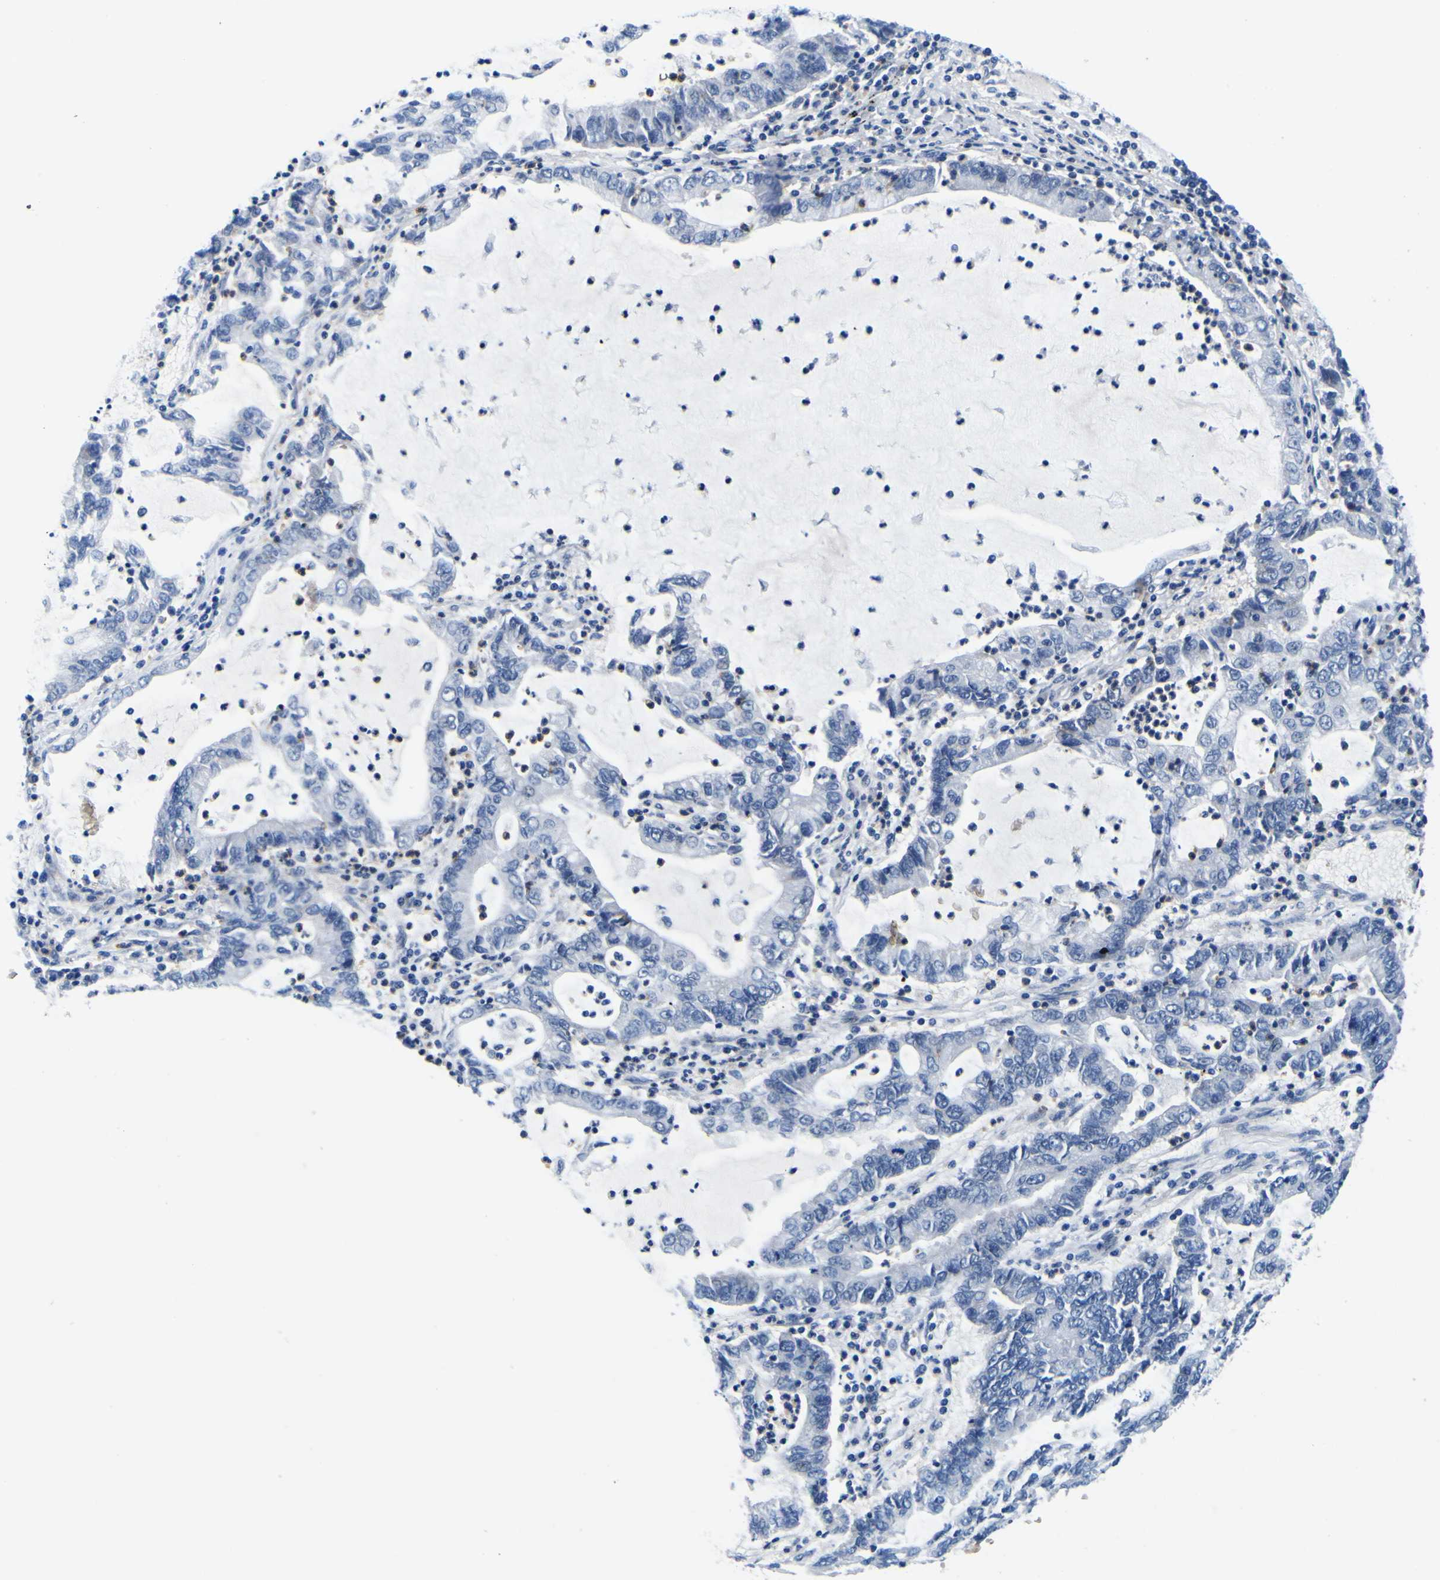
{"staining": {"intensity": "negative", "quantity": "none", "location": "none"}, "tissue": "lung cancer", "cell_type": "Tumor cells", "image_type": "cancer", "snomed": [{"axis": "morphology", "description": "Adenocarcinoma, NOS"}, {"axis": "topography", "description": "Lung"}], "caption": "IHC micrograph of lung adenocarcinoma stained for a protein (brown), which demonstrates no positivity in tumor cells.", "gene": "CUL4B", "patient": {"sex": "female", "age": 51}}